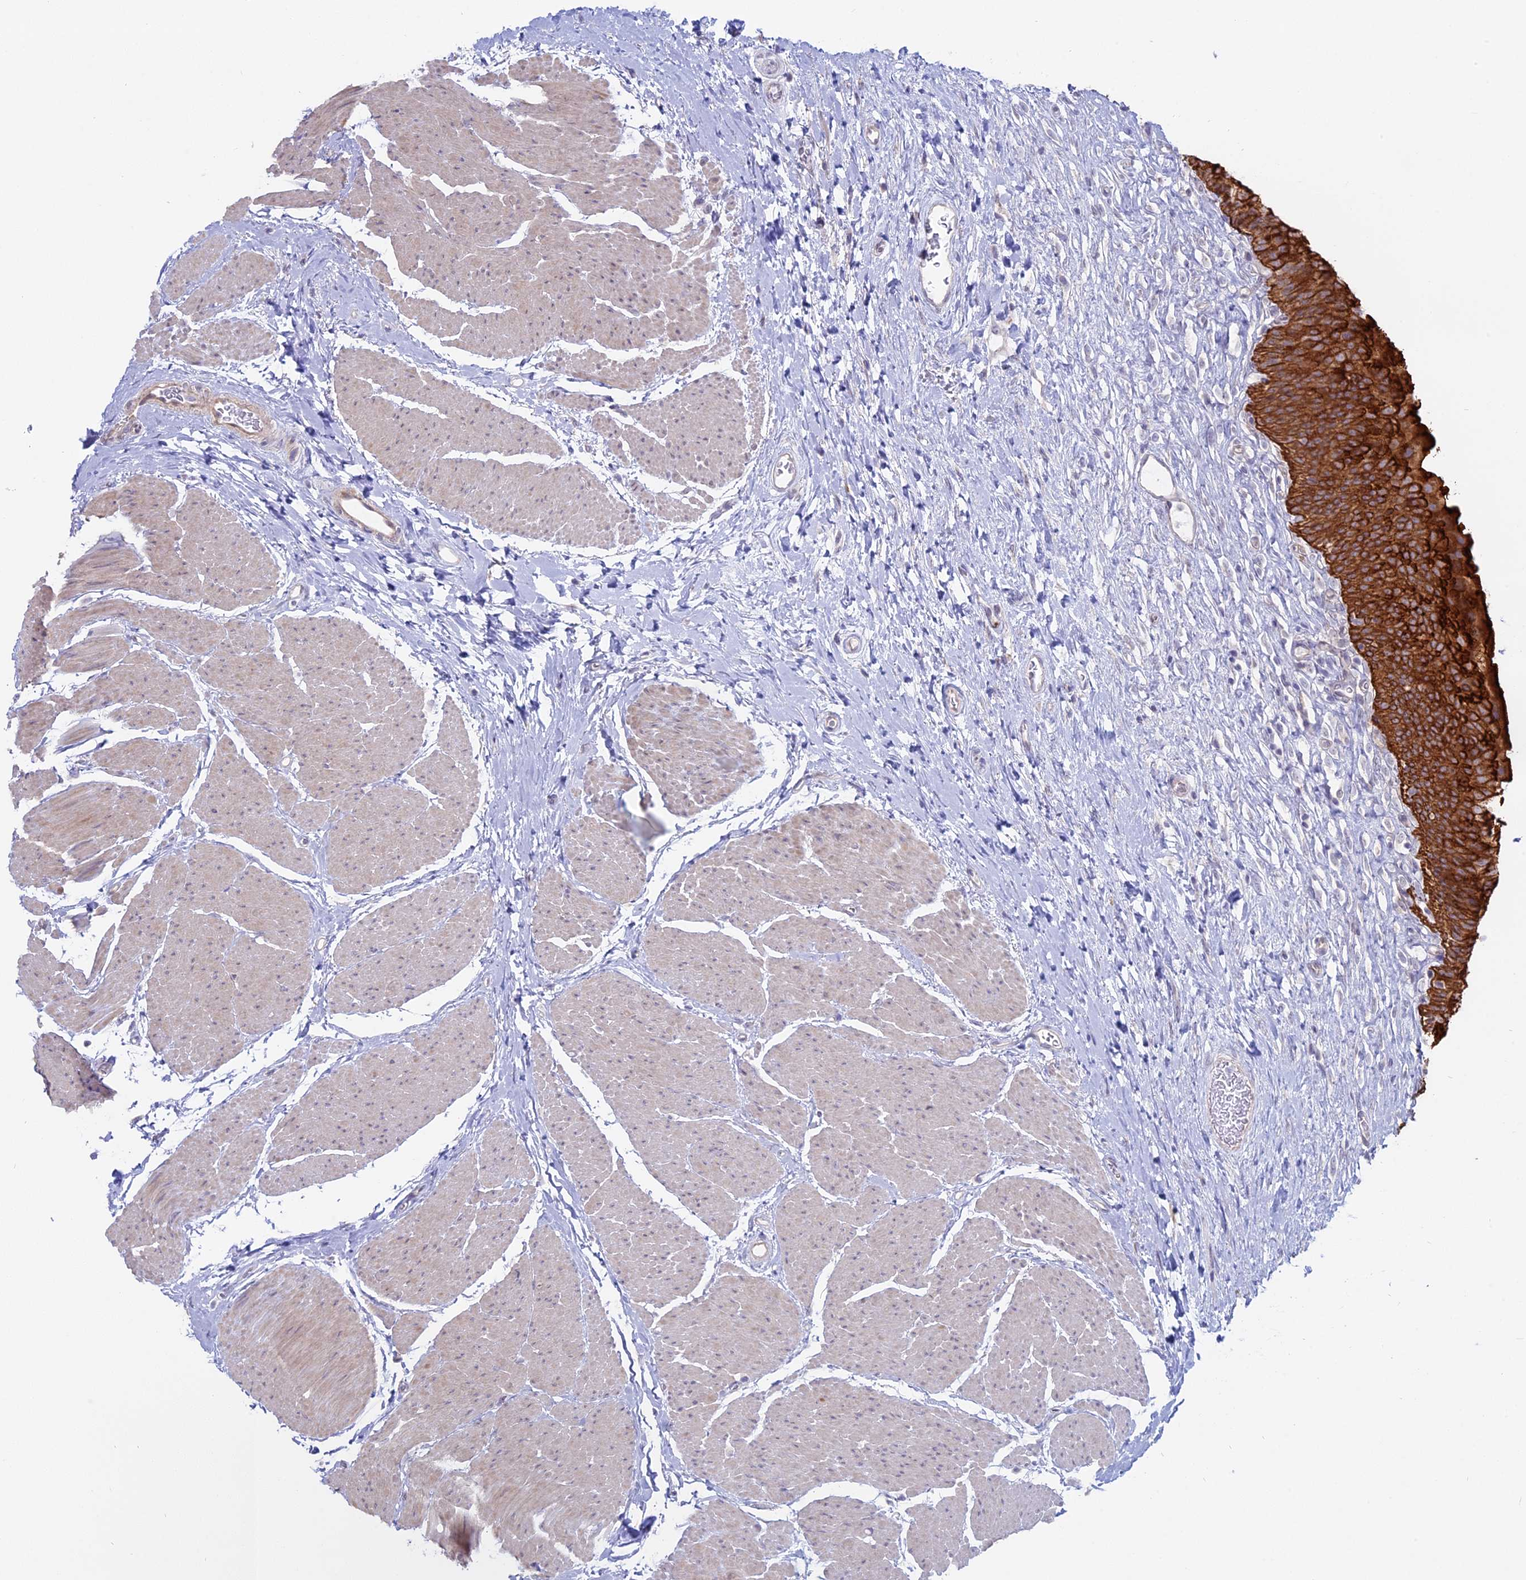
{"staining": {"intensity": "strong", "quantity": ">75%", "location": "cytoplasmic/membranous"}, "tissue": "urinary bladder", "cell_type": "Urothelial cells", "image_type": "normal", "snomed": [{"axis": "morphology", "description": "Normal tissue, NOS"}, {"axis": "topography", "description": "Urinary bladder"}], "caption": "Urinary bladder was stained to show a protein in brown. There is high levels of strong cytoplasmic/membranous staining in about >75% of urothelial cells. Using DAB (brown) and hematoxylin (blue) stains, captured at high magnification using brightfield microscopy.", "gene": "MYO5B", "patient": {"sex": "male", "age": 74}}